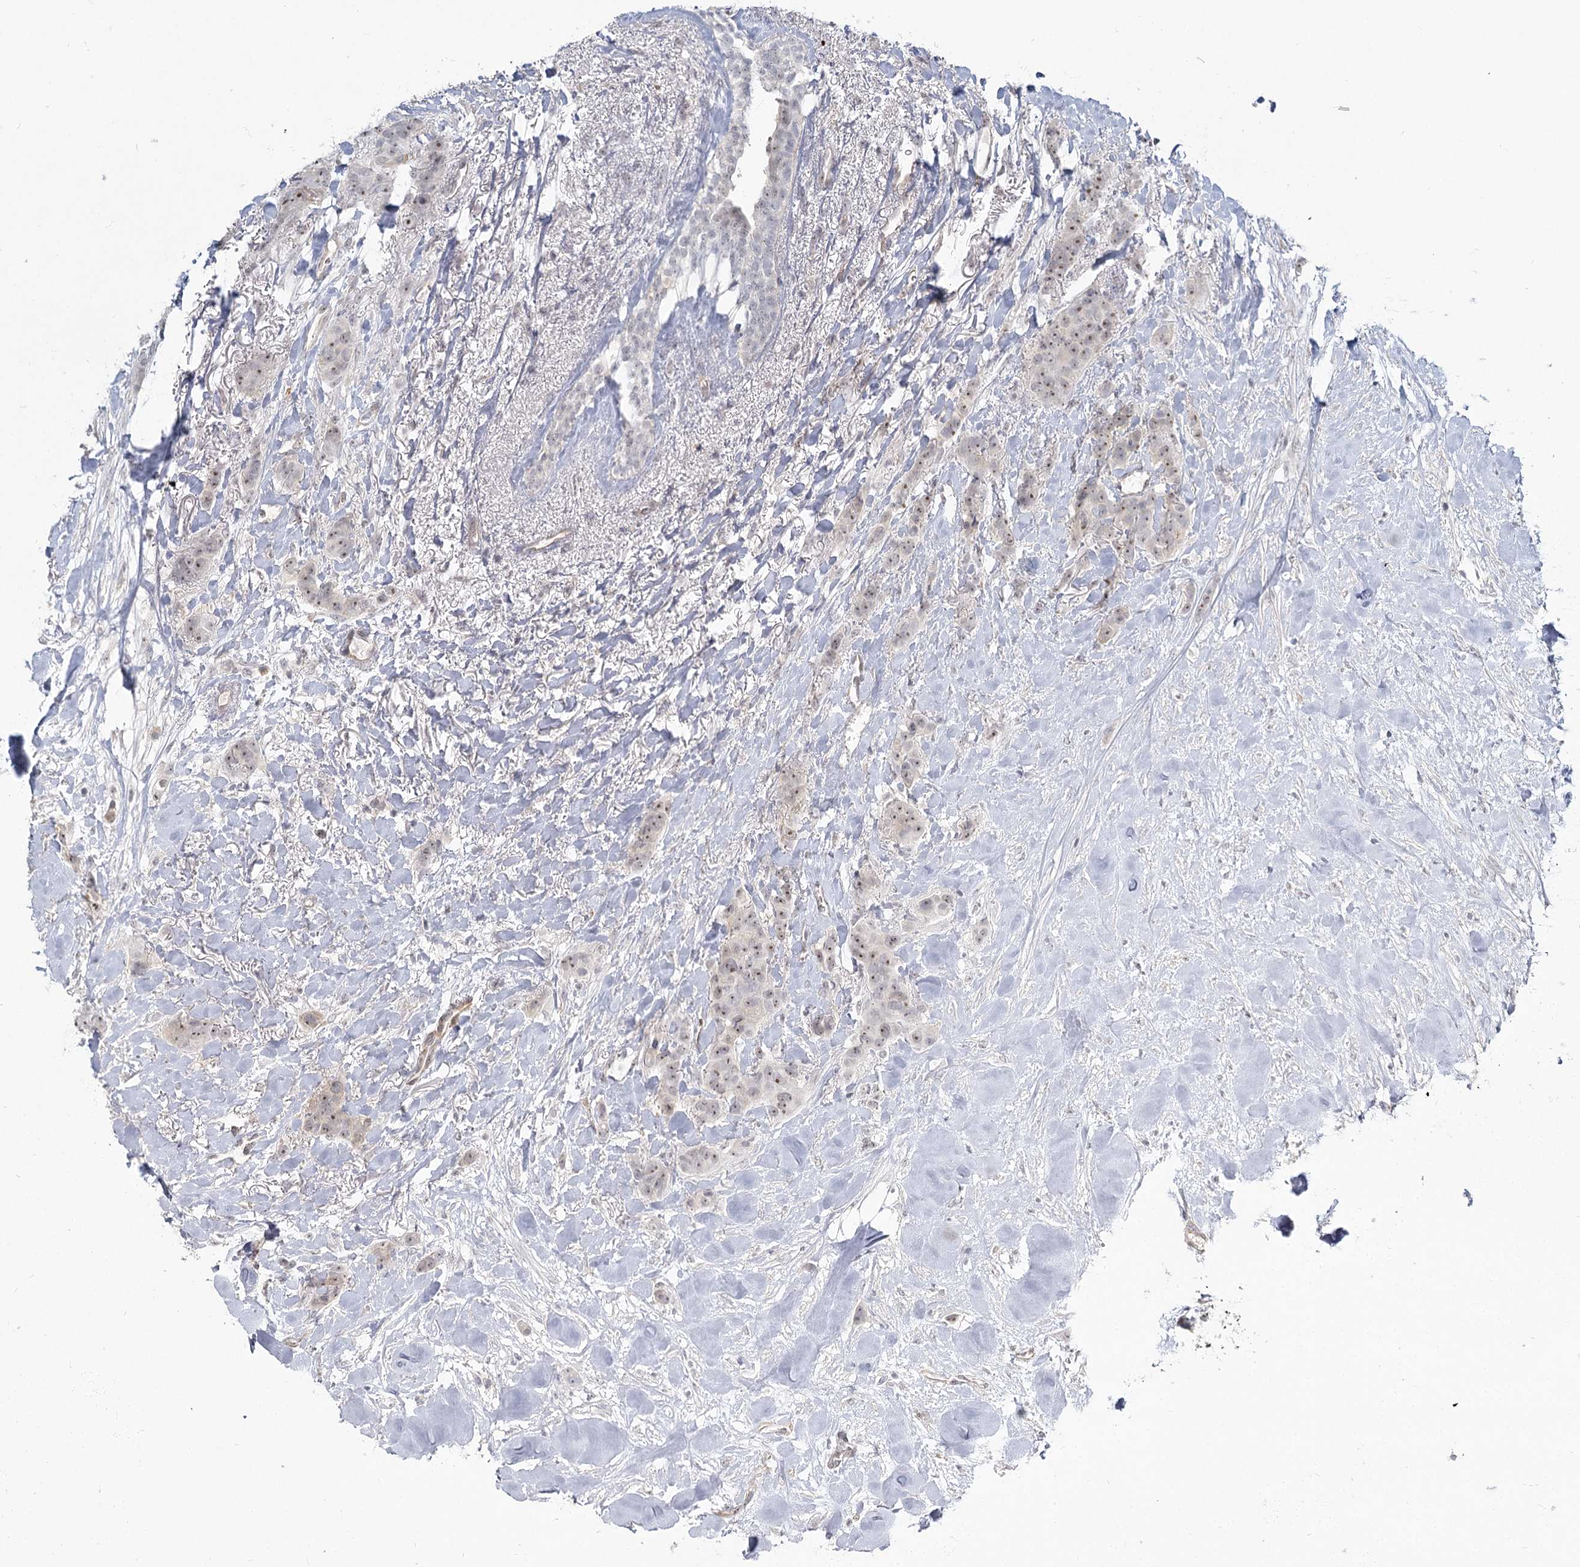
{"staining": {"intensity": "weak", "quantity": ">75%", "location": "nuclear"}, "tissue": "breast cancer", "cell_type": "Tumor cells", "image_type": "cancer", "snomed": [{"axis": "morphology", "description": "Duct carcinoma"}, {"axis": "topography", "description": "Breast"}], "caption": "Immunohistochemical staining of breast cancer reveals weak nuclear protein expression in approximately >75% of tumor cells.", "gene": "EXOSC7", "patient": {"sex": "female", "age": 40}}